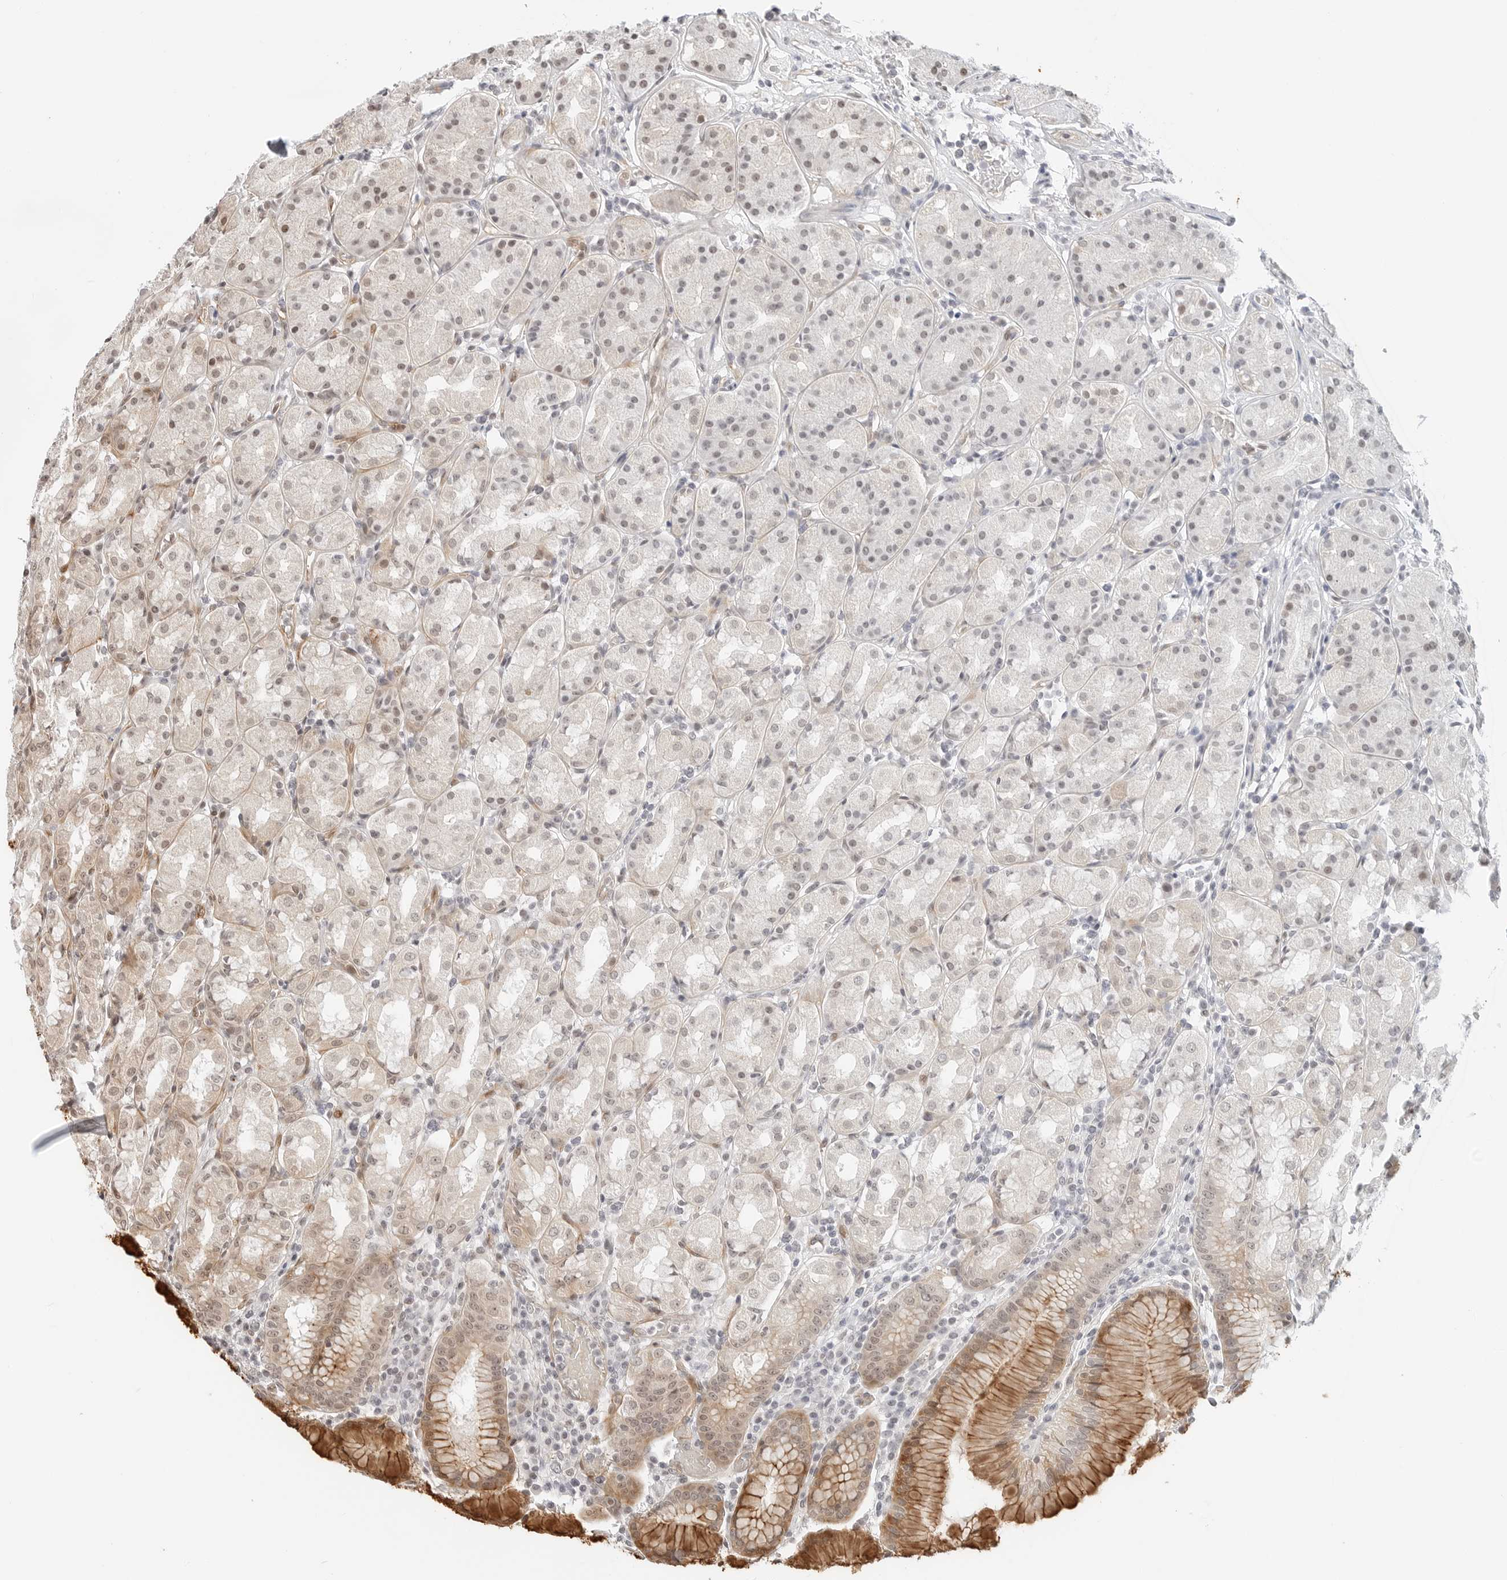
{"staining": {"intensity": "moderate", "quantity": "<25%", "location": "cytoplasmic/membranous"}, "tissue": "stomach", "cell_type": "Glandular cells", "image_type": "normal", "snomed": [{"axis": "morphology", "description": "Normal tissue, NOS"}, {"axis": "topography", "description": "Stomach, lower"}], "caption": "Stomach stained with DAB immunohistochemistry demonstrates low levels of moderate cytoplasmic/membranous expression in about <25% of glandular cells. The staining was performed using DAB (3,3'-diaminobenzidine), with brown indicating positive protein expression. Nuclei are stained blue with hematoxylin.", "gene": "ZNF613", "patient": {"sex": "female", "age": 56}}